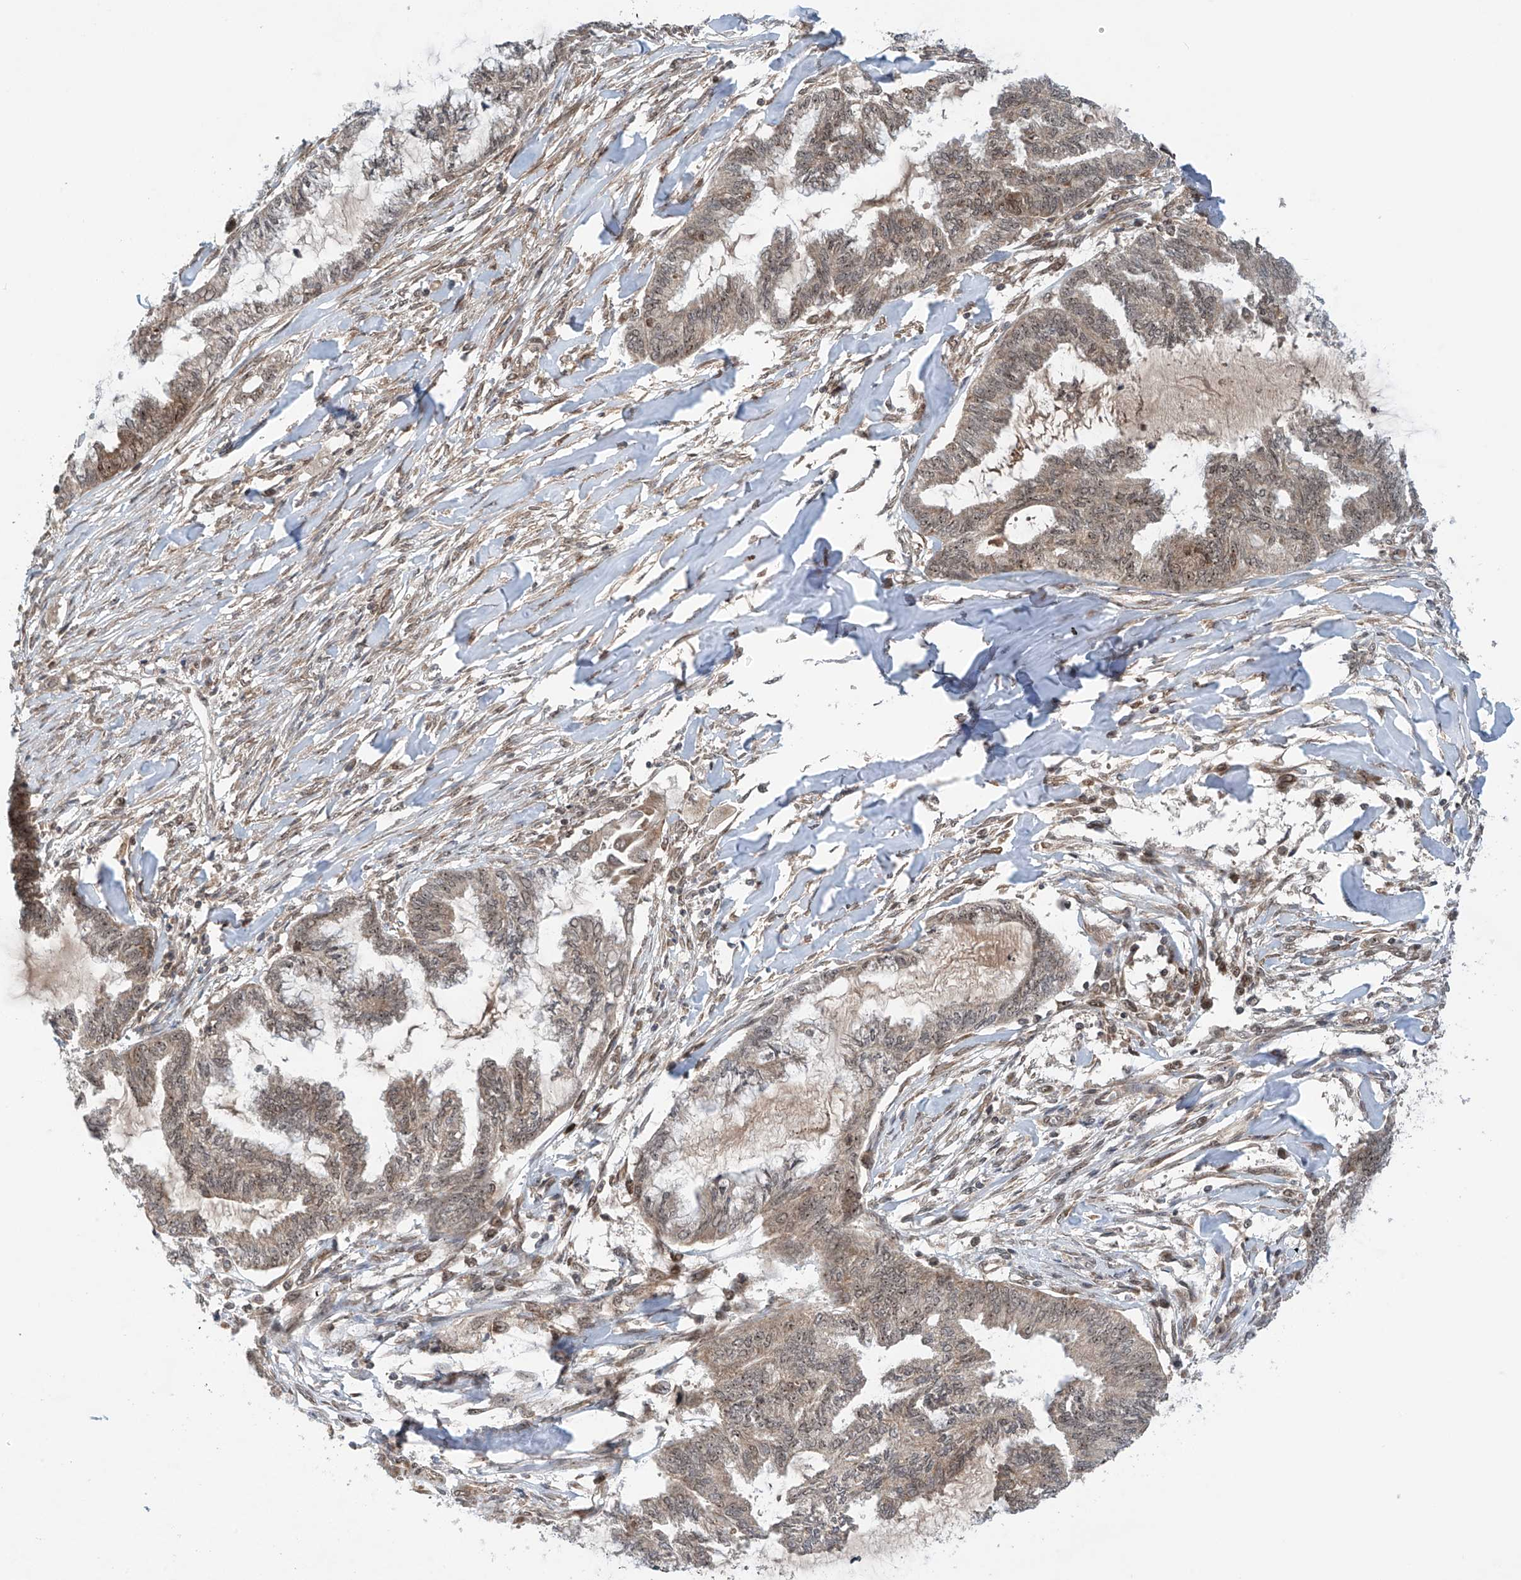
{"staining": {"intensity": "weak", "quantity": "25%-75%", "location": "nuclear"}, "tissue": "endometrial cancer", "cell_type": "Tumor cells", "image_type": "cancer", "snomed": [{"axis": "morphology", "description": "Adenocarcinoma, NOS"}, {"axis": "topography", "description": "Endometrium"}], "caption": "Protein staining displays weak nuclear expression in approximately 25%-75% of tumor cells in endometrial adenocarcinoma.", "gene": "C1orf131", "patient": {"sex": "female", "age": 86}}